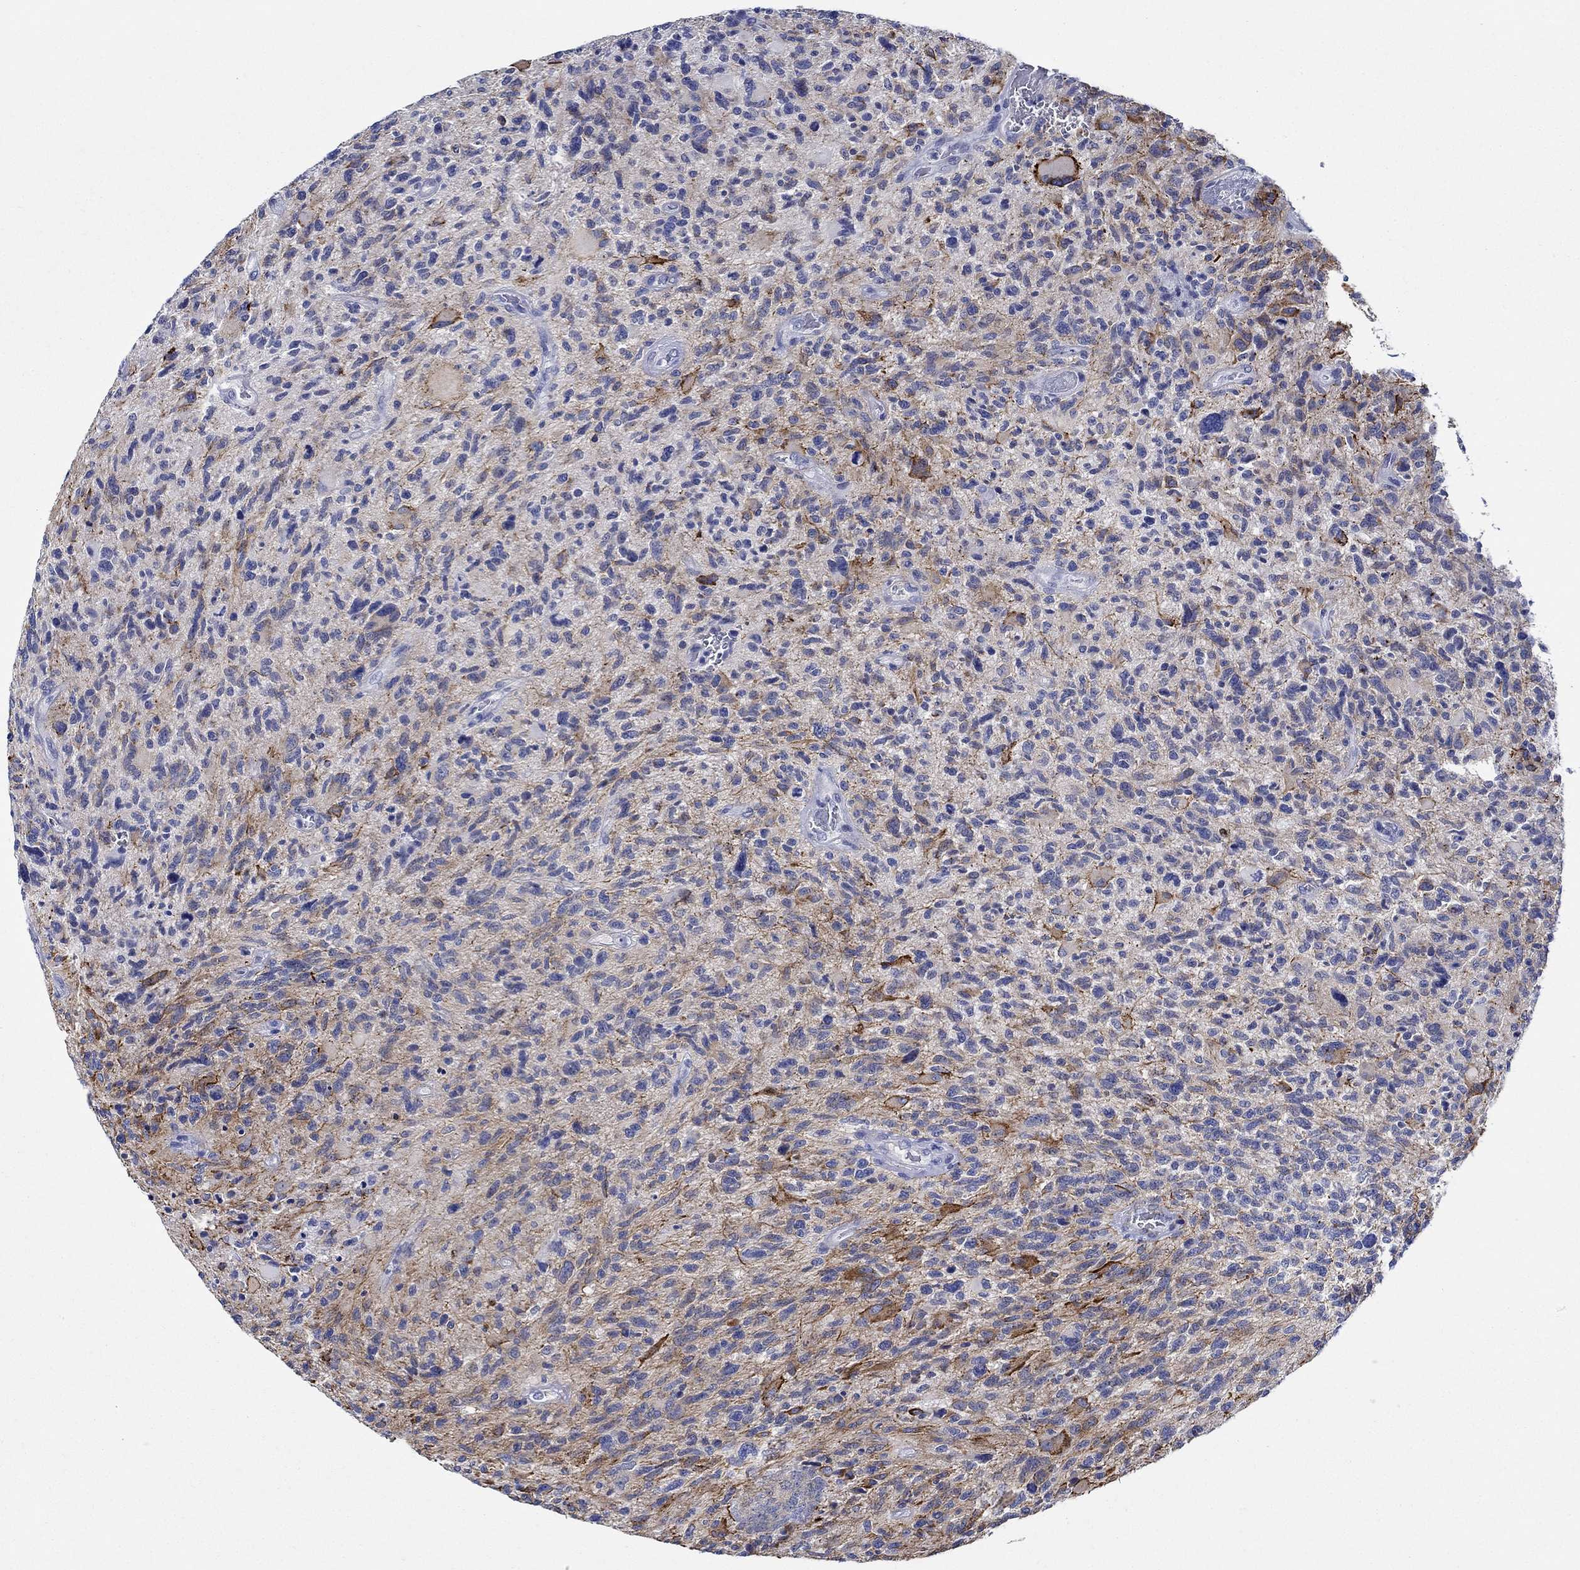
{"staining": {"intensity": "strong", "quantity": "25%-75%", "location": "cytoplasmic/membranous"}, "tissue": "glioma", "cell_type": "Tumor cells", "image_type": "cancer", "snomed": [{"axis": "morphology", "description": "Glioma, malignant, NOS"}, {"axis": "morphology", "description": "Glioma, malignant, High grade"}, {"axis": "topography", "description": "Brain"}], "caption": "Strong cytoplasmic/membranous protein expression is seen in approximately 25%-75% of tumor cells in malignant glioma (high-grade). Using DAB (3,3'-diaminobenzidine) (brown) and hematoxylin (blue) stains, captured at high magnification using brightfield microscopy.", "gene": "MC2R", "patient": {"sex": "female", "age": 71}}